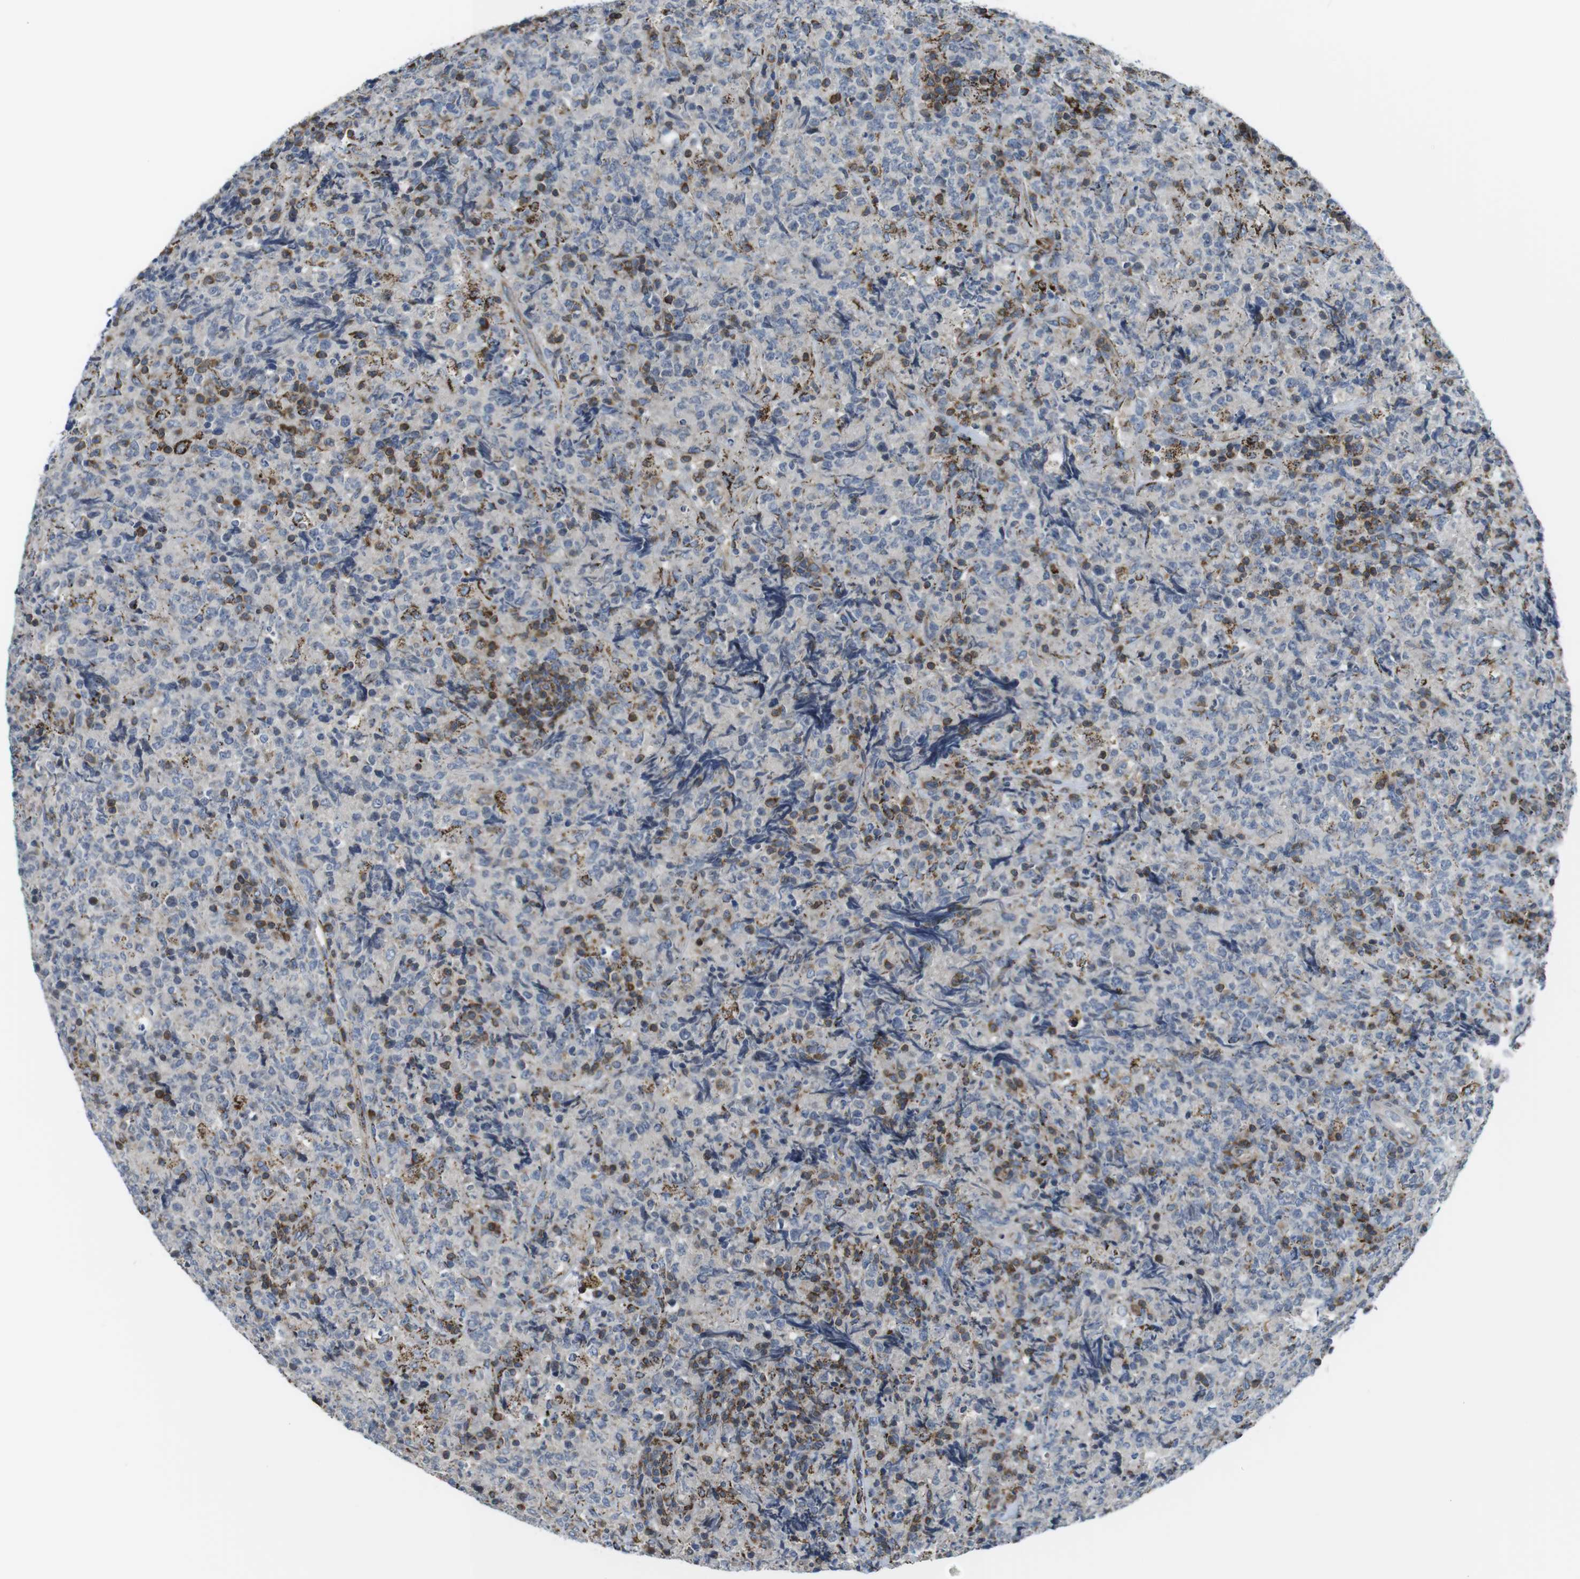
{"staining": {"intensity": "negative", "quantity": "none", "location": "none"}, "tissue": "lymphoma", "cell_type": "Tumor cells", "image_type": "cancer", "snomed": [{"axis": "morphology", "description": "Malignant lymphoma, non-Hodgkin's type, High grade"}, {"axis": "topography", "description": "Tonsil"}], "caption": "The histopathology image shows no significant staining in tumor cells of lymphoma.", "gene": "KCNE3", "patient": {"sex": "female", "age": 36}}